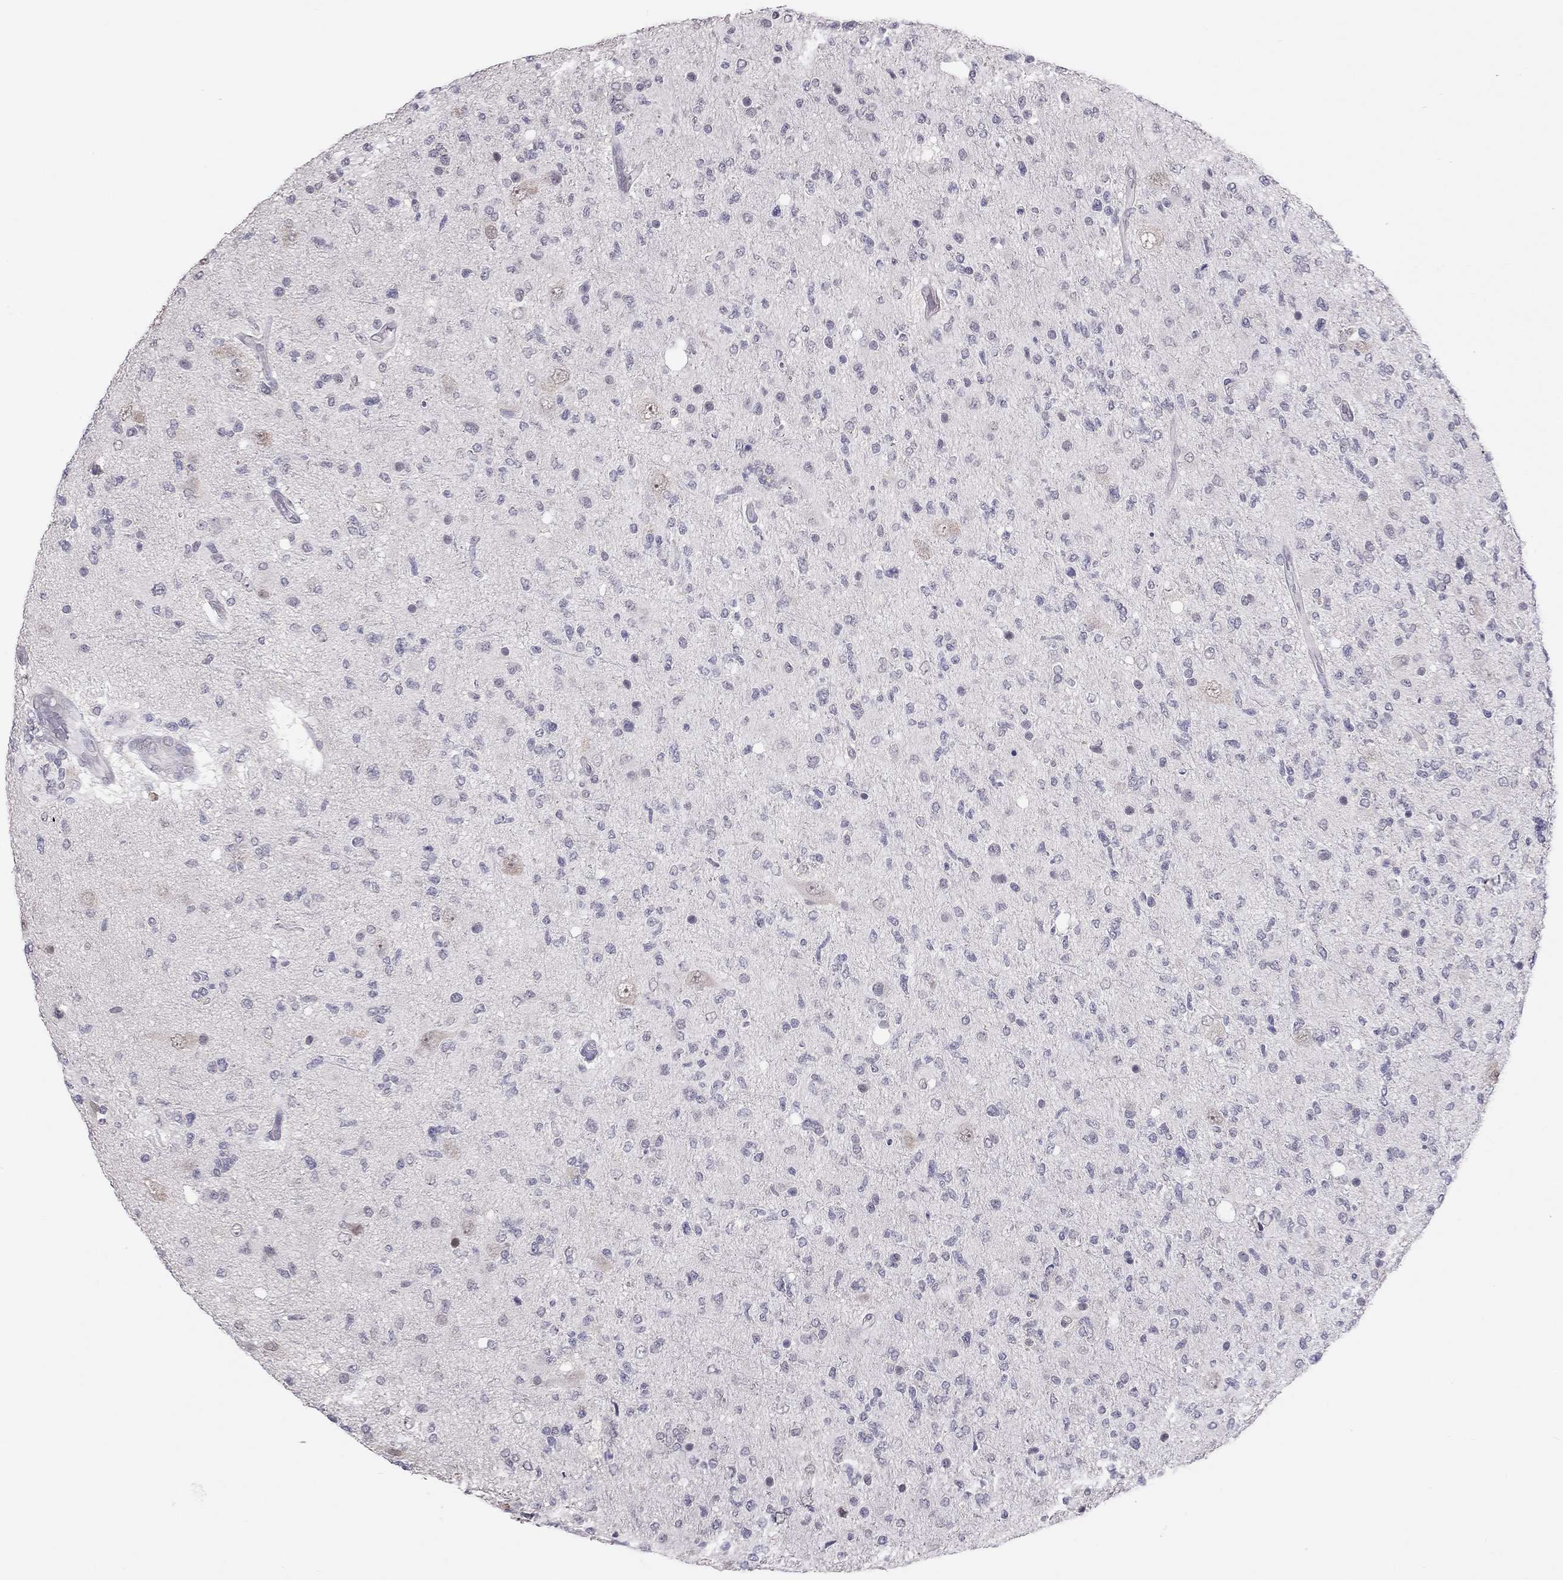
{"staining": {"intensity": "negative", "quantity": "none", "location": "none"}, "tissue": "glioma", "cell_type": "Tumor cells", "image_type": "cancer", "snomed": [{"axis": "morphology", "description": "Glioma, malignant, High grade"}, {"axis": "topography", "description": "Cerebral cortex"}], "caption": "An immunohistochemistry (IHC) image of malignant glioma (high-grade) is shown. There is no staining in tumor cells of malignant glioma (high-grade).", "gene": "HSF2BP", "patient": {"sex": "male", "age": 70}}